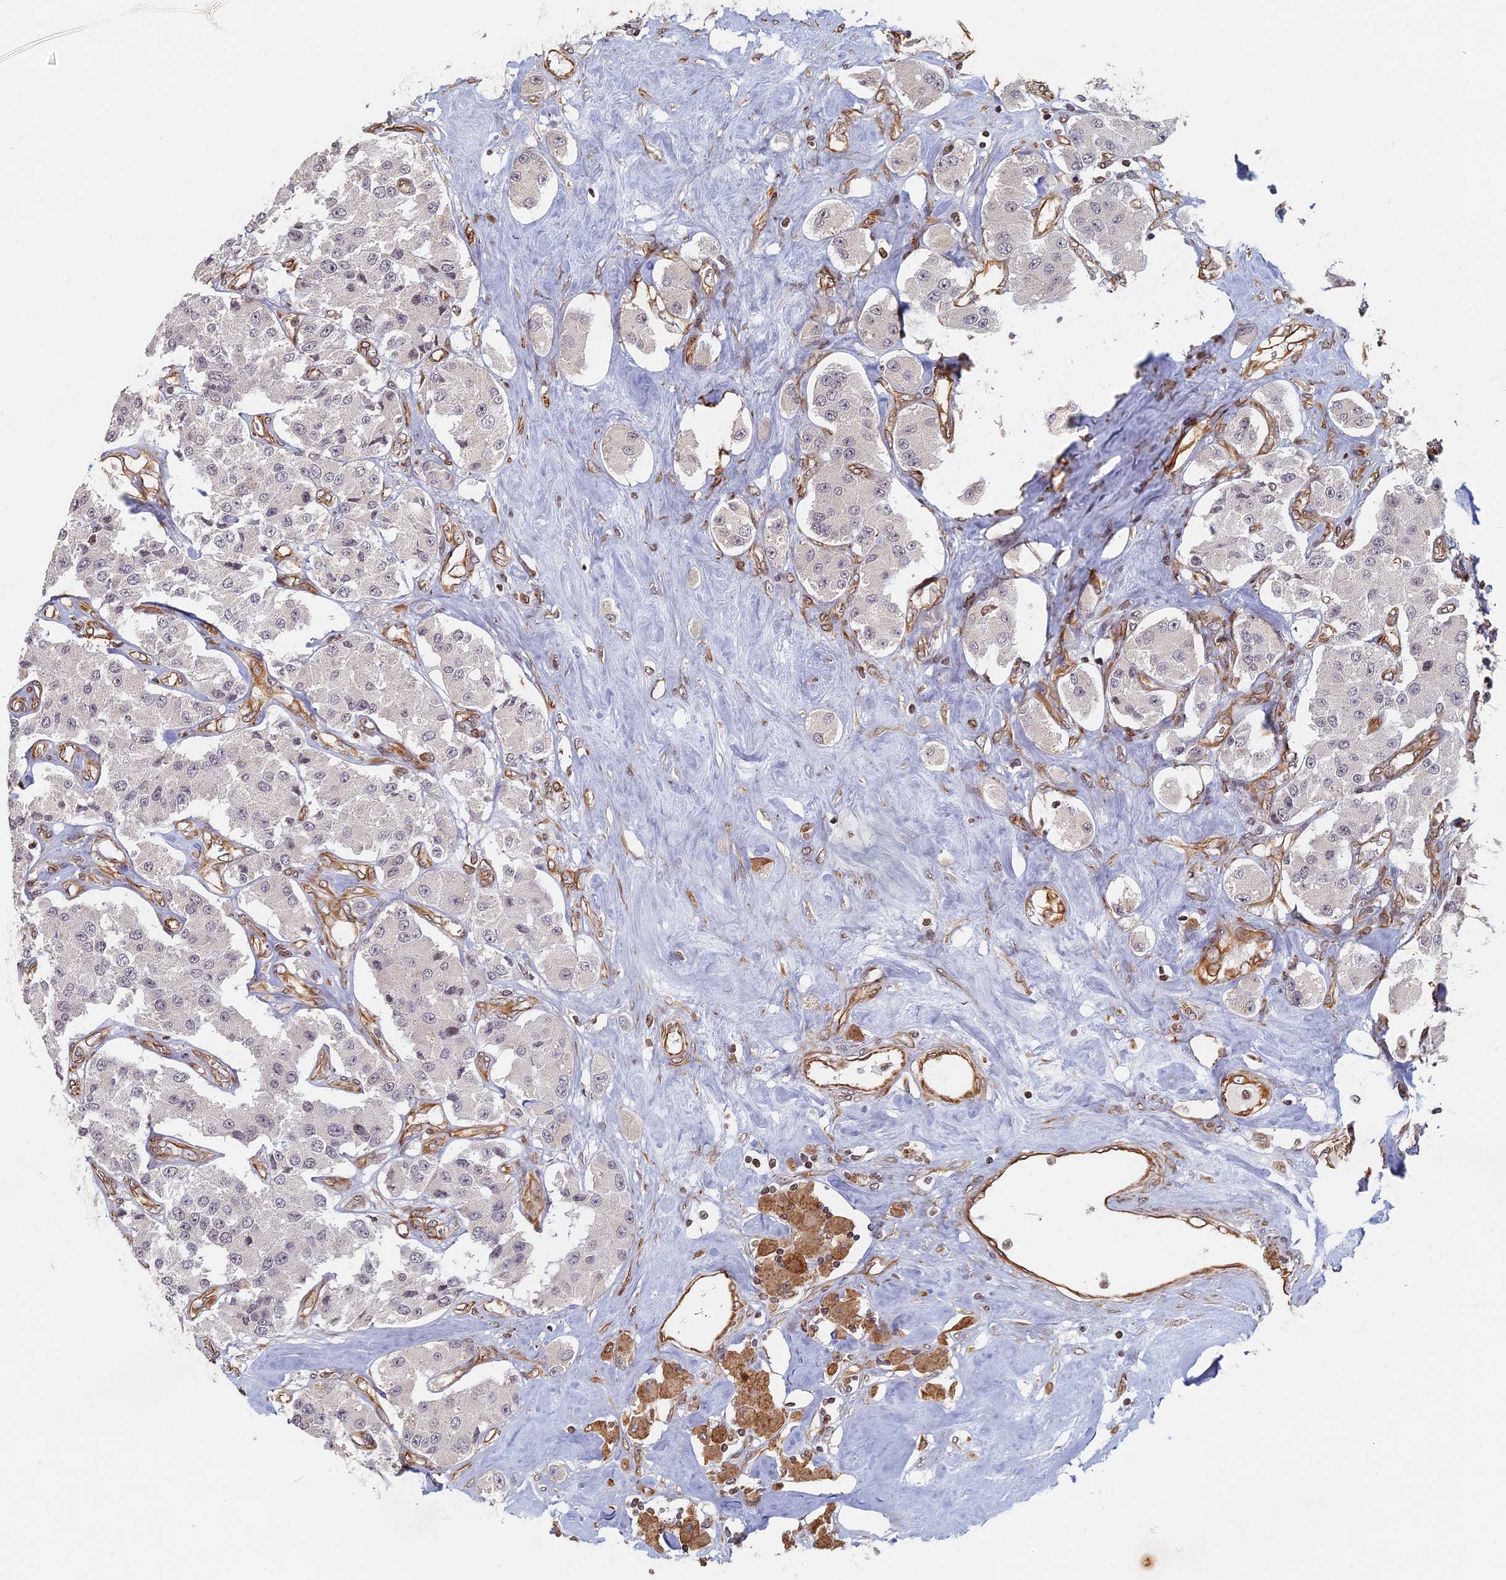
{"staining": {"intensity": "negative", "quantity": "none", "location": "none"}, "tissue": "carcinoid", "cell_type": "Tumor cells", "image_type": "cancer", "snomed": [{"axis": "morphology", "description": "Carcinoid, malignant, NOS"}, {"axis": "topography", "description": "Pancreas"}], "caption": "A high-resolution histopathology image shows IHC staining of carcinoid, which displays no significant expression in tumor cells. (IHC, brightfield microscopy, high magnification).", "gene": "ABCB10", "patient": {"sex": "male", "age": 41}}